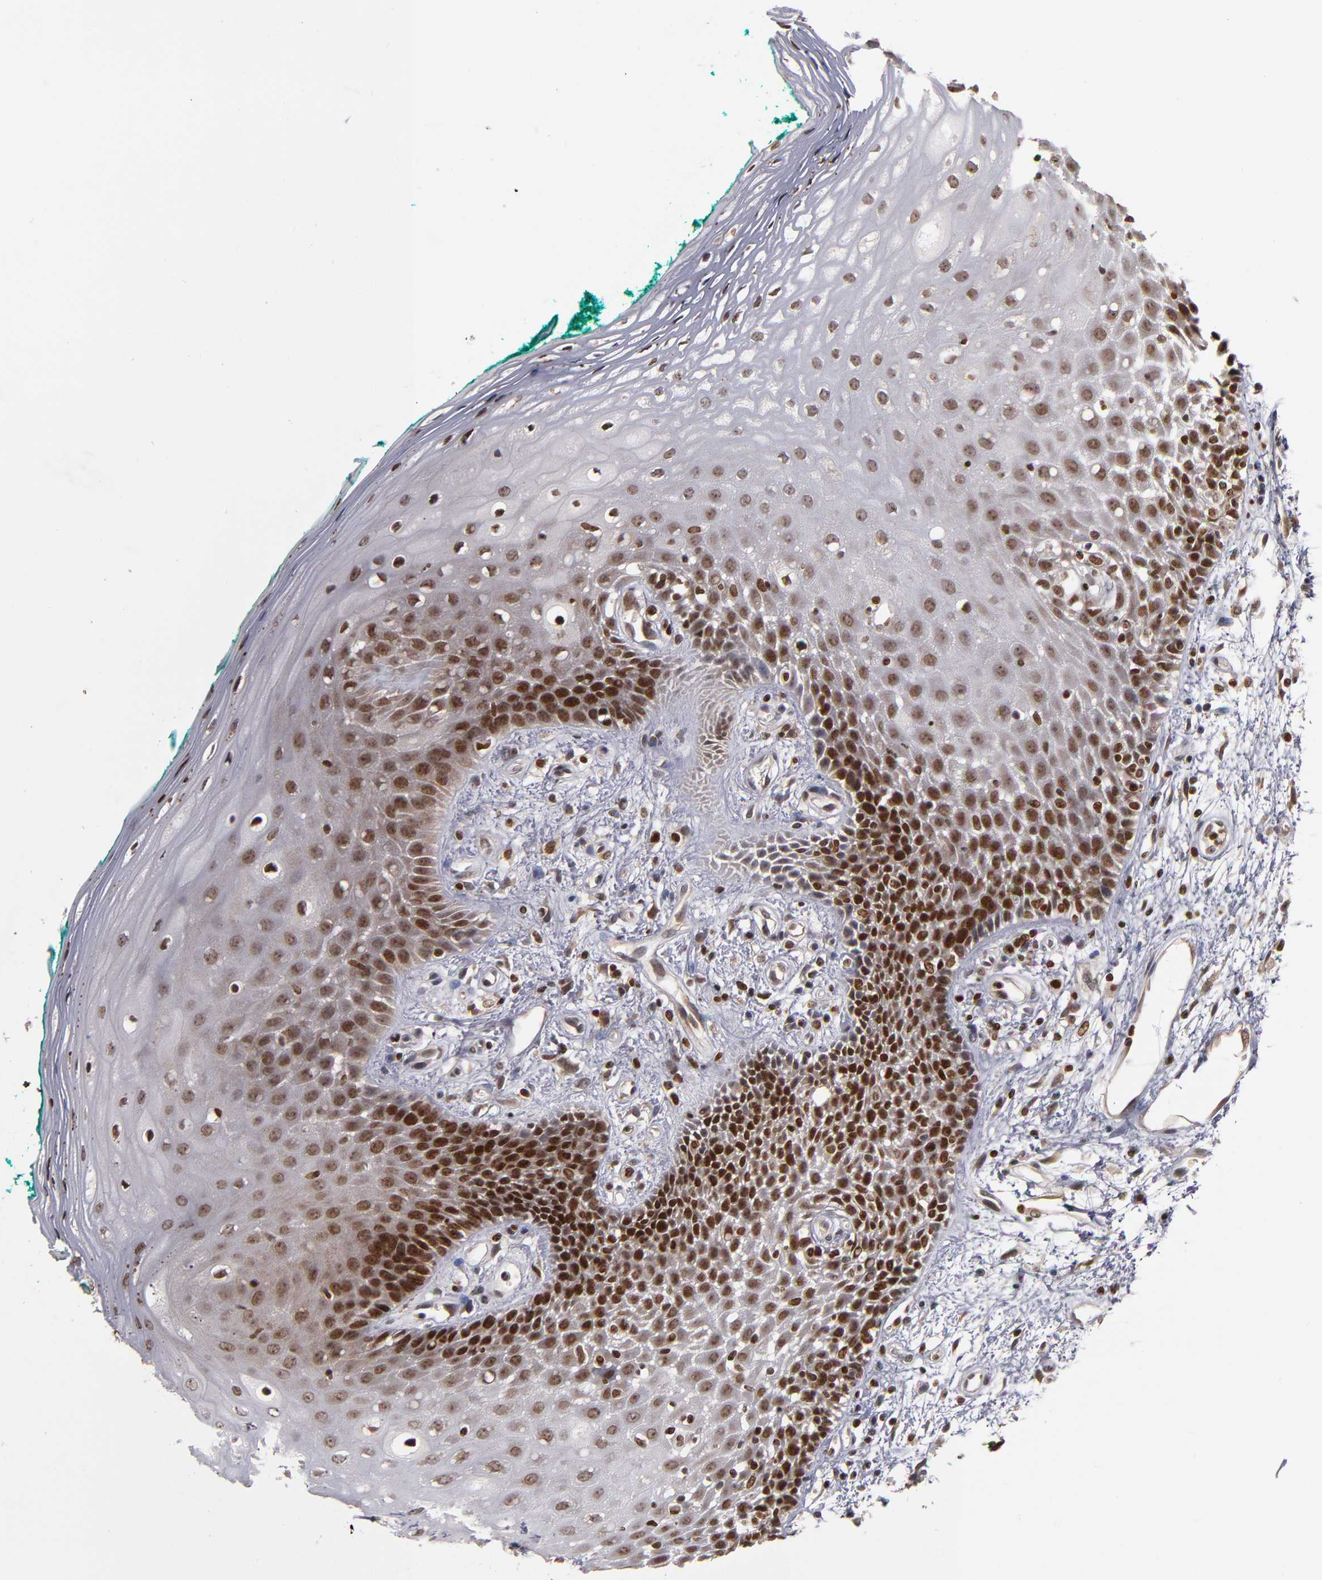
{"staining": {"intensity": "strong", "quantity": "25%-75%", "location": "nuclear"}, "tissue": "oral mucosa", "cell_type": "Squamous epithelial cells", "image_type": "normal", "snomed": [{"axis": "morphology", "description": "Normal tissue, NOS"}, {"axis": "morphology", "description": "Squamous cell carcinoma, NOS"}, {"axis": "topography", "description": "Skeletal muscle"}, {"axis": "topography", "description": "Oral tissue"}, {"axis": "topography", "description": "Head-Neck"}], "caption": "Immunohistochemistry histopathology image of unremarkable oral mucosa stained for a protein (brown), which displays high levels of strong nuclear expression in approximately 25%-75% of squamous epithelial cells.", "gene": "KDM6A", "patient": {"sex": "female", "age": 84}}